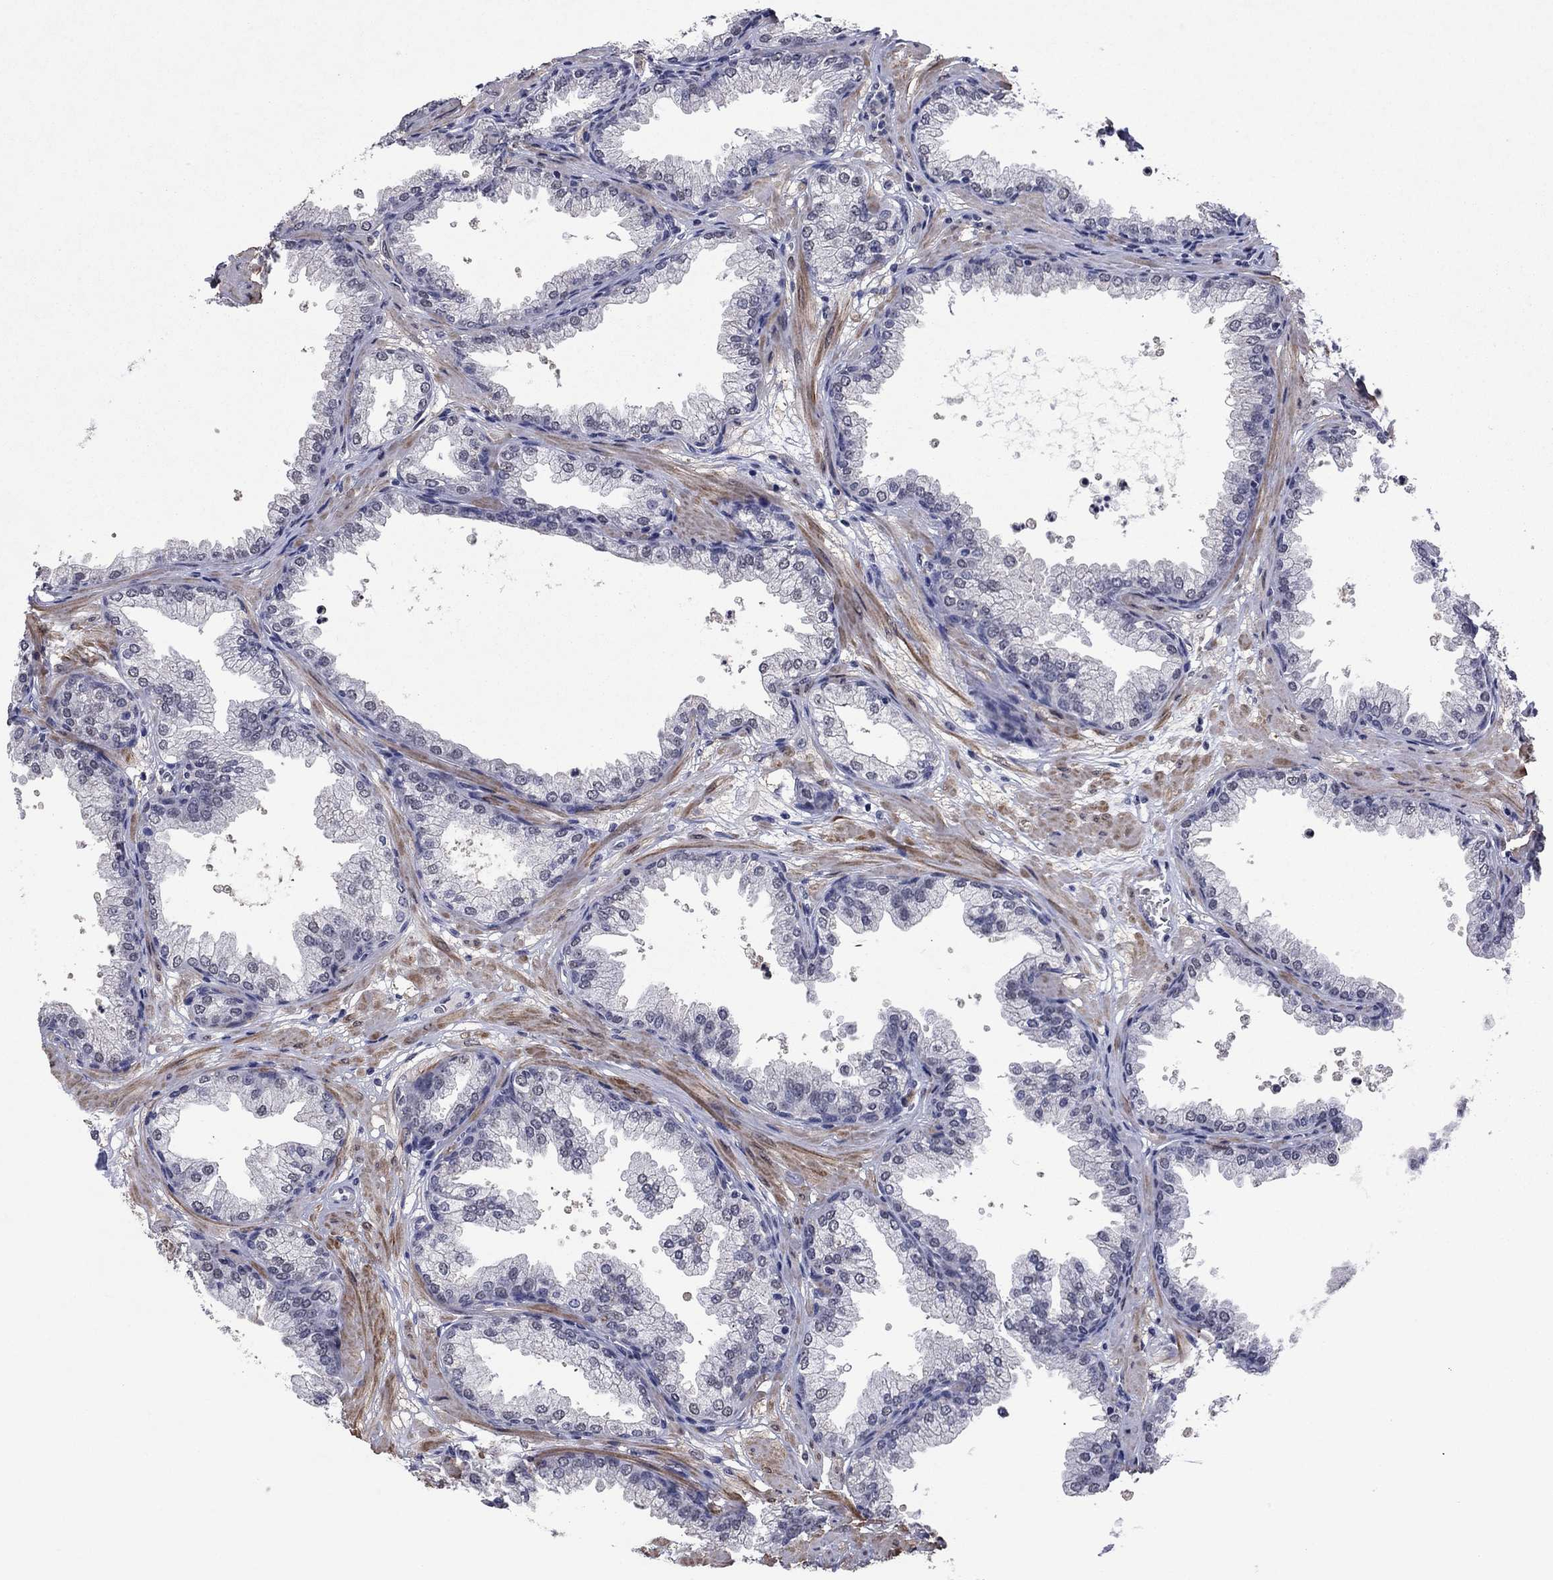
{"staining": {"intensity": "negative", "quantity": "none", "location": "none"}, "tissue": "prostate", "cell_type": "Glandular cells", "image_type": "normal", "snomed": [{"axis": "morphology", "description": "Normal tissue, NOS"}, {"axis": "topography", "description": "Prostate"}], "caption": "A histopathology image of human prostate is negative for staining in glandular cells. (Immunohistochemistry, brightfield microscopy, high magnification).", "gene": "TYMS", "patient": {"sex": "male", "age": 37}}